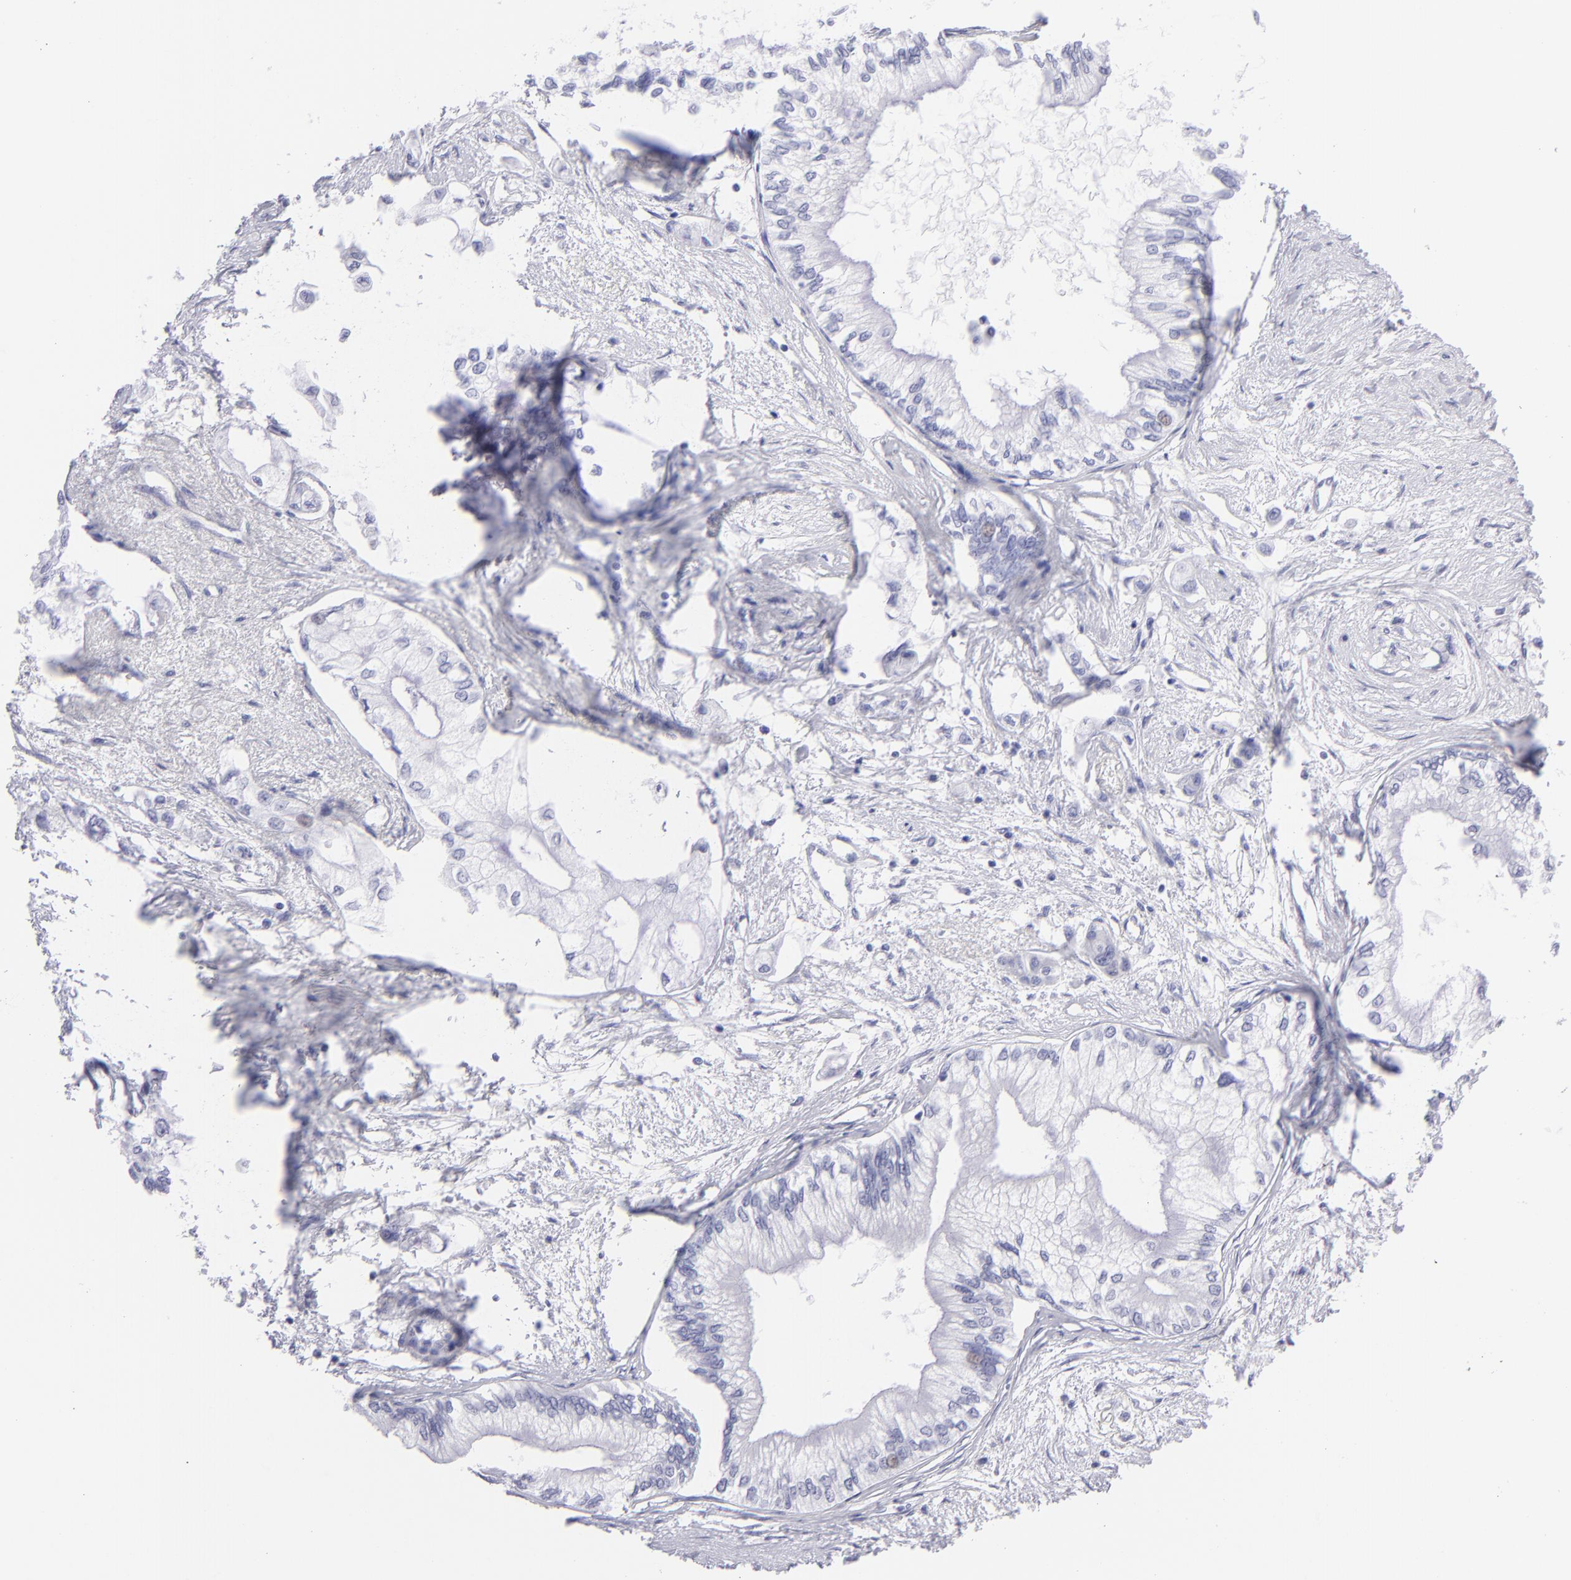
{"staining": {"intensity": "negative", "quantity": "none", "location": "none"}, "tissue": "pancreatic cancer", "cell_type": "Tumor cells", "image_type": "cancer", "snomed": [{"axis": "morphology", "description": "Adenocarcinoma, NOS"}, {"axis": "topography", "description": "Pancreas"}], "caption": "This is an immunohistochemistry (IHC) photomicrograph of human pancreatic cancer. There is no positivity in tumor cells.", "gene": "SLC1A2", "patient": {"sex": "male", "age": 79}}